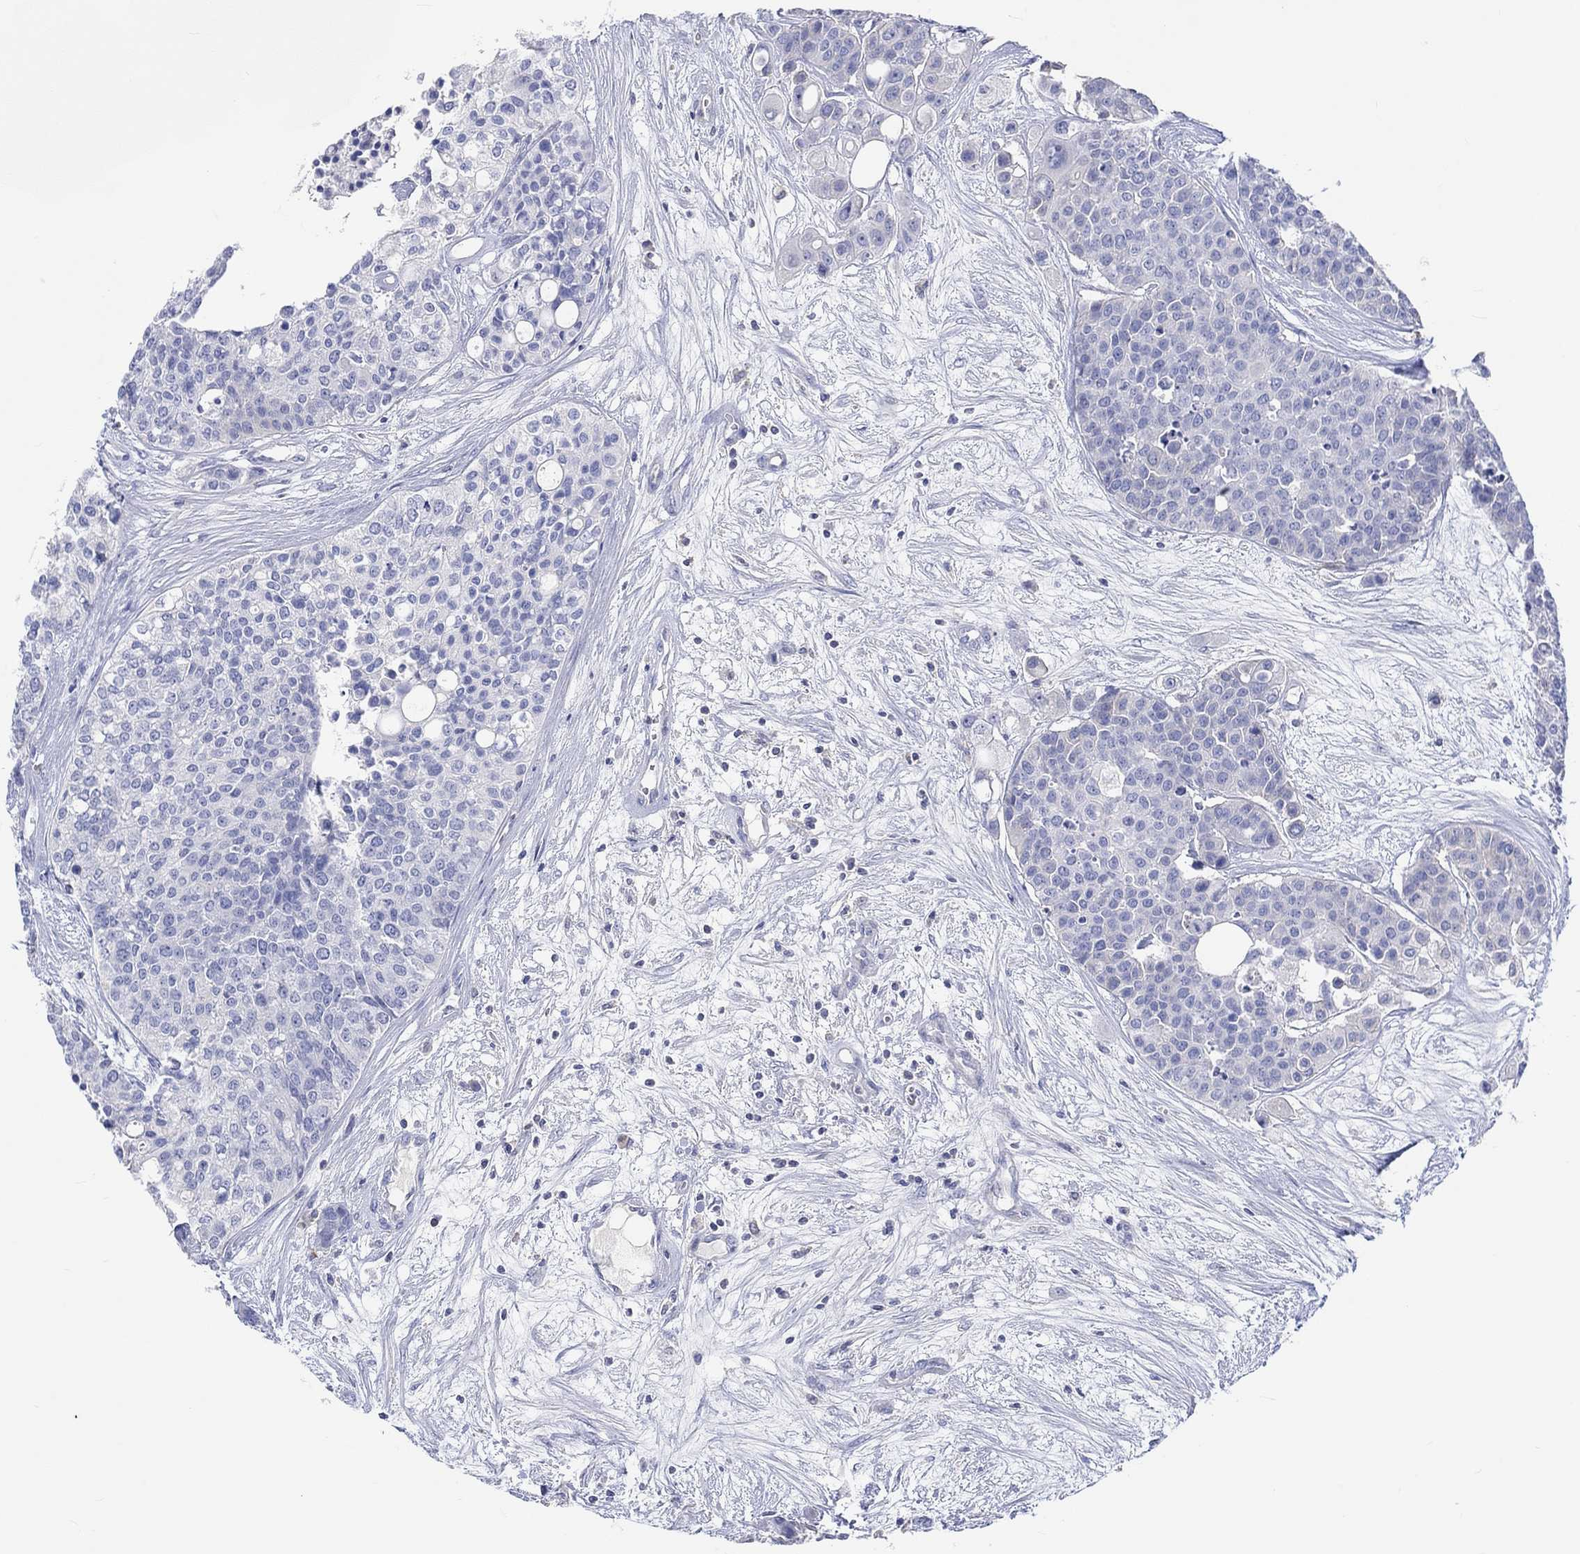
{"staining": {"intensity": "negative", "quantity": "none", "location": "none"}, "tissue": "carcinoid", "cell_type": "Tumor cells", "image_type": "cancer", "snomed": [{"axis": "morphology", "description": "Carcinoid, malignant, NOS"}, {"axis": "topography", "description": "Colon"}], "caption": "A photomicrograph of carcinoid (malignant) stained for a protein displays no brown staining in tumor cells. (DAB immunohistochemistry (IHC), high magnification).", "gene": "GCM1", "patient": {"sex": "male", "age": 81}}